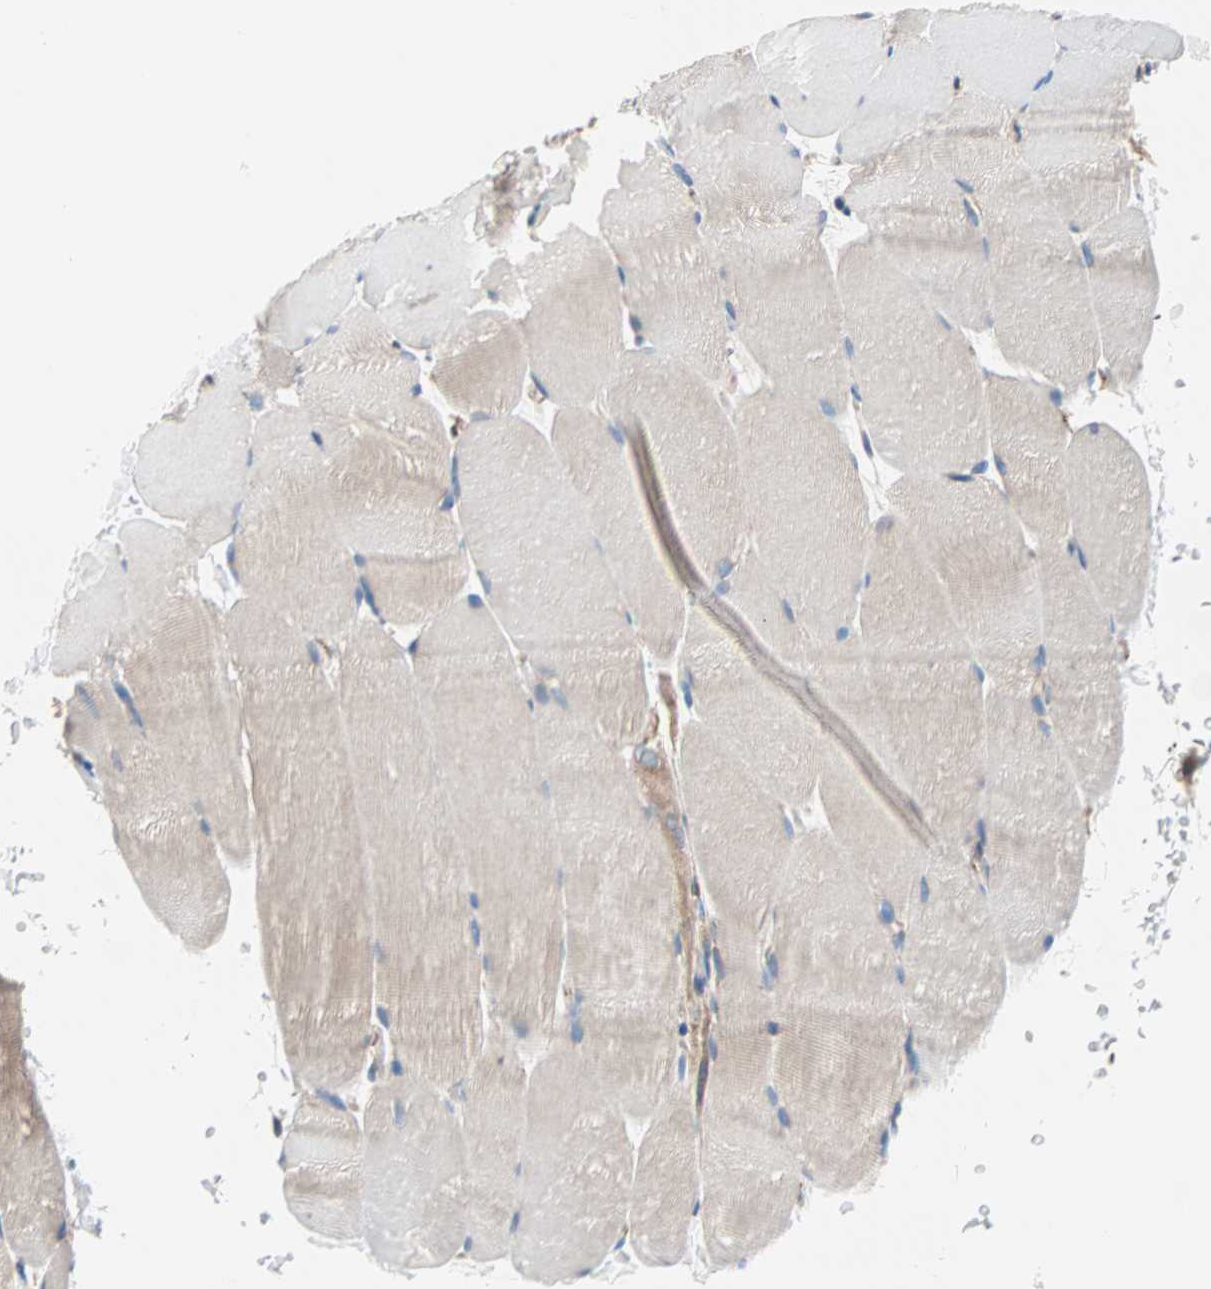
{"staining": {"intensity": "weak", "quantity": "25%-75%", "location": "cytoplasmic/membranous"}, "tissue": "skeletal muscle", "cell_type": "Myocytes", "image_type": "normal", "snomed": [{"axis": "morphology", "description": "Normal tissue, NOS"}, {"axis": "topography", "description": "Skeletal muscle"}, {"axis": "topography", "description": "Parathyroid gland"}], "caption": "Unremarkable skeletal muscle shows weak cytoplasmic/membranous positivity in approximately 25%-75% of myocytes The staining is performed using DAB brown chromogen to label protein expression. The nuclei are counter-stained blue using hematoxylin..", "gene": "EEF2", "patient": {"sex": "female", "age": 37}}